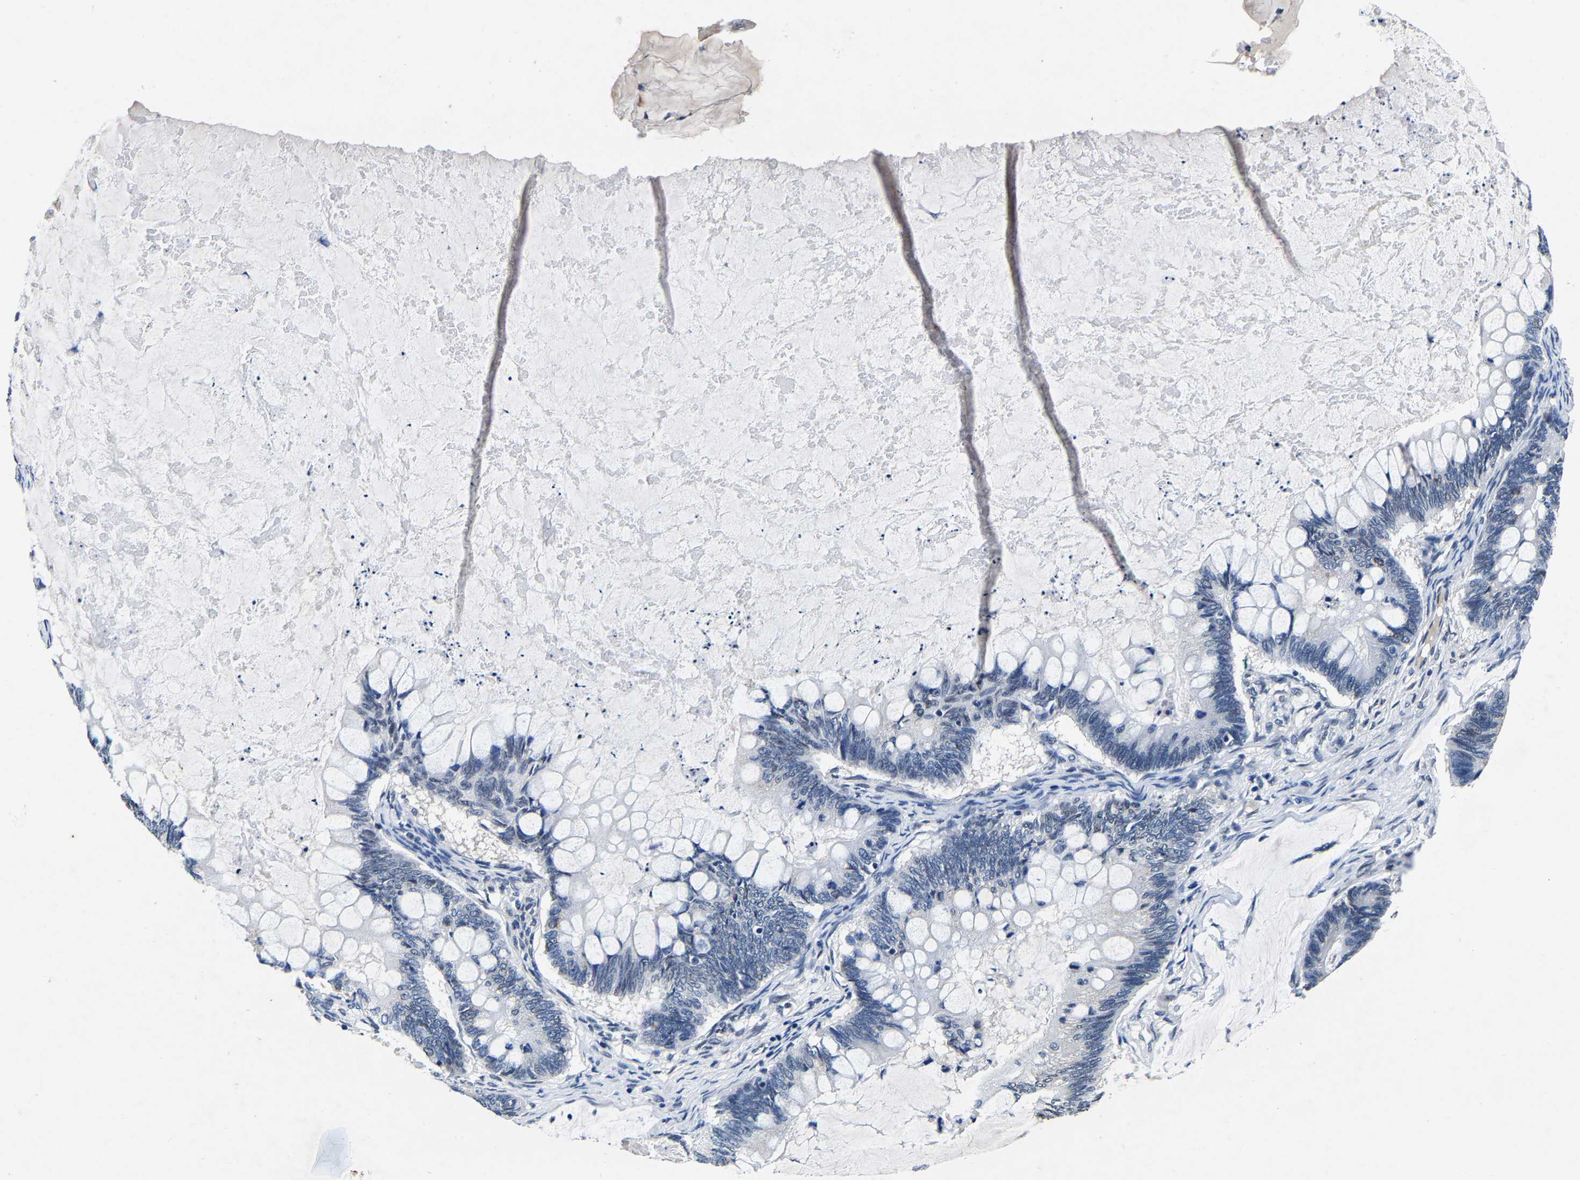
{"staining": {"intensity": "negative", "quantity": "none", "location": "none"}, "tissue": "ovarian cancer", "cell_type": "Tumor cells", "image_type": "cancer", "snomed": [{"axis": "morphology", "description": "Cystadenocarcinoma, mucinous, NOS"}, {"axis": "topography", "description": "Ovary"}], "caption": "Ovarian mucinous cystadenocarcinoma was stained to show a protein in brown. There is no significant staining in tumor cells.", "gene": "UBN2", "patient": {"sex": "female", "age": 61}}